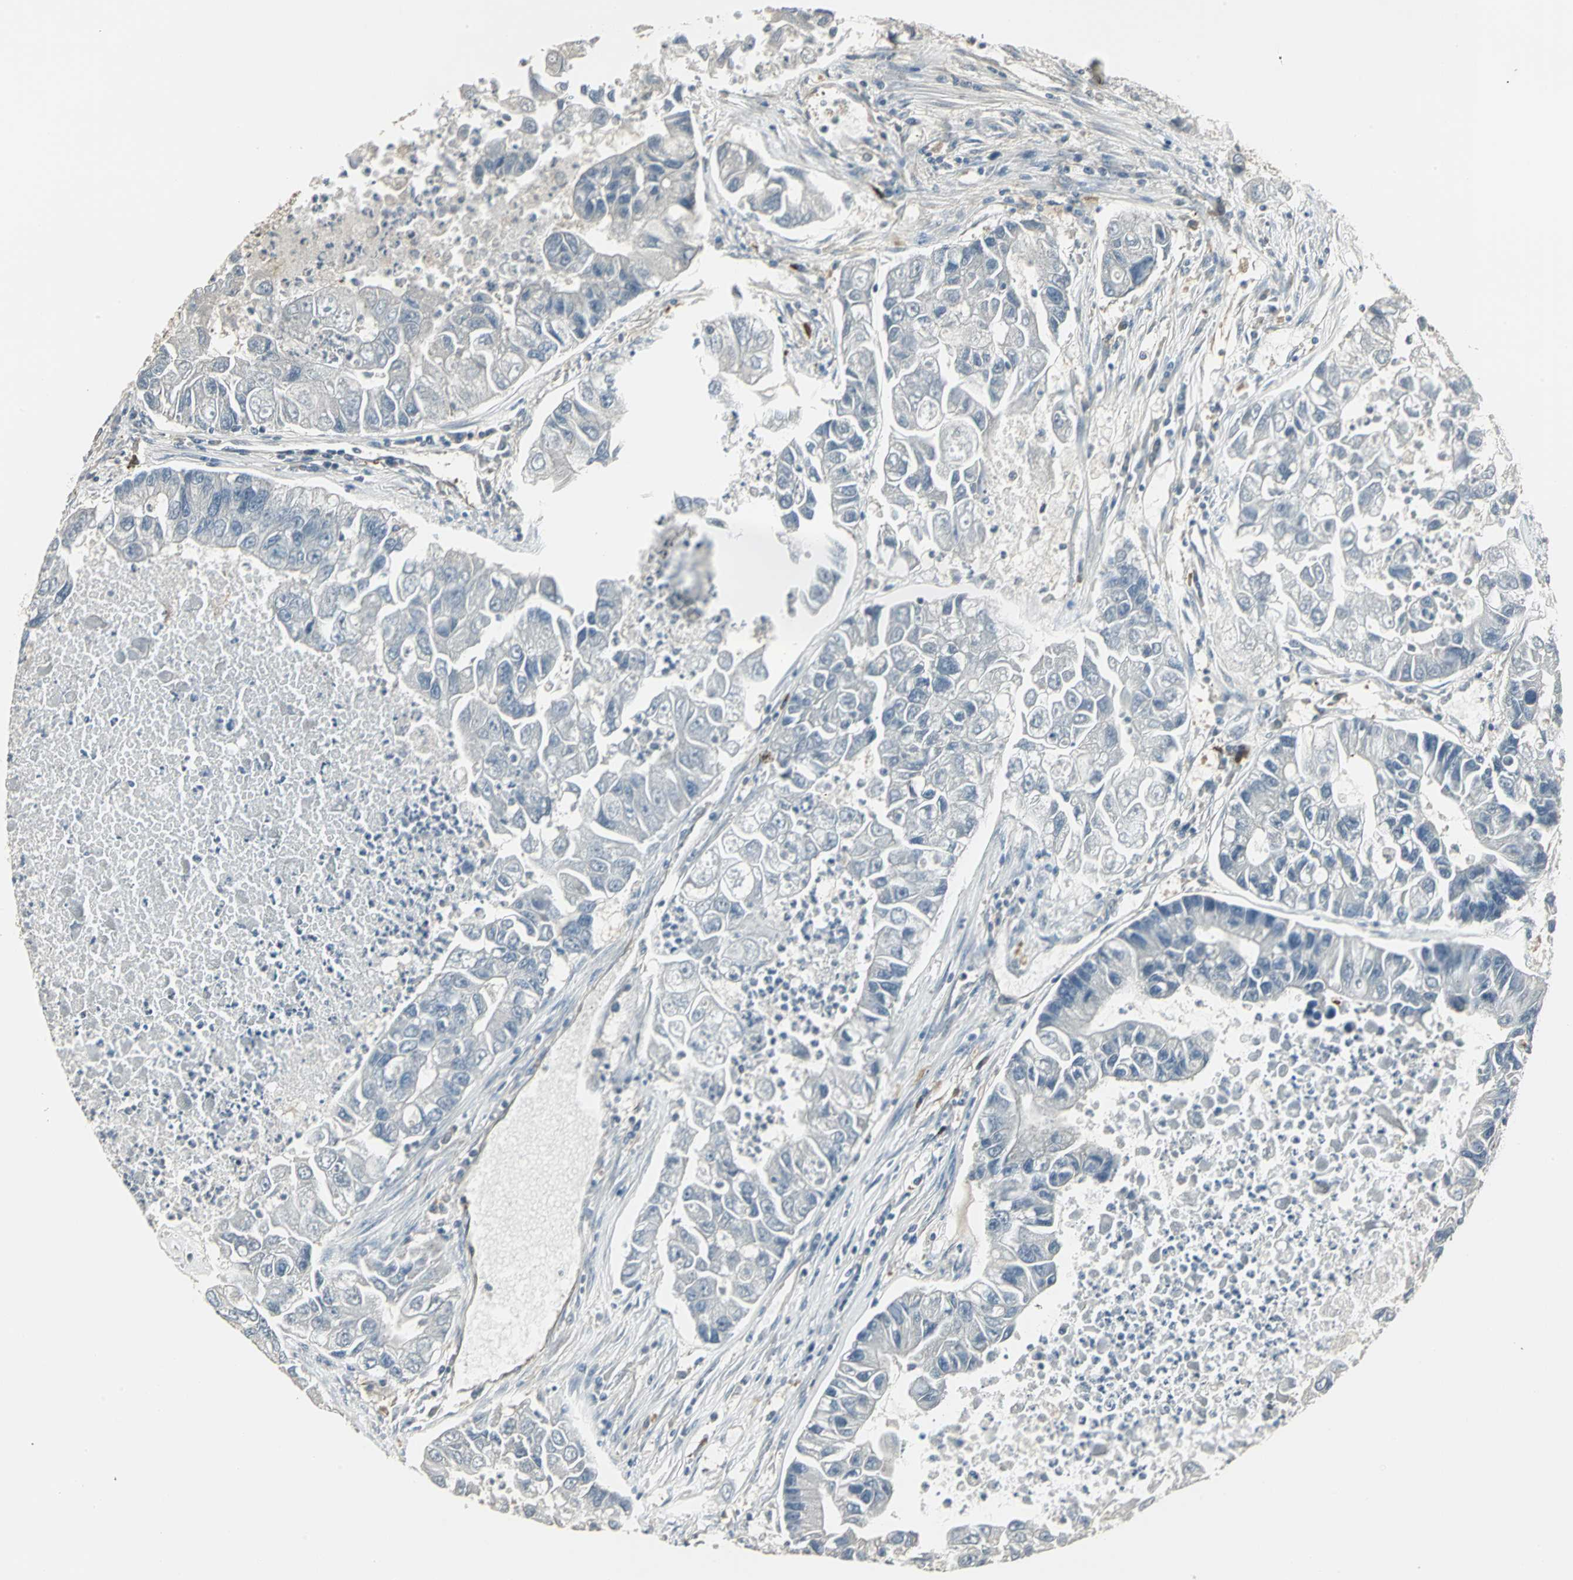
{"staining": {"intensity": "negative", "quantity": "none", "location": "none"}, "tissue": "lung cancer", "cell_type": "Tumor cells", "image_type": "cancer", "snomed": [{"axis": "morphology", "description": "Adenocarcinoma, NOS"}, {"axis": "topography", "description": "Lung"}], "caption": "Protein analysis of lung cancer (adenocarcinoma) exhibits no significant positivity in tumor cells.", "gene": "PRXL2B", "patient": {"sex": "female", "age": 51}}